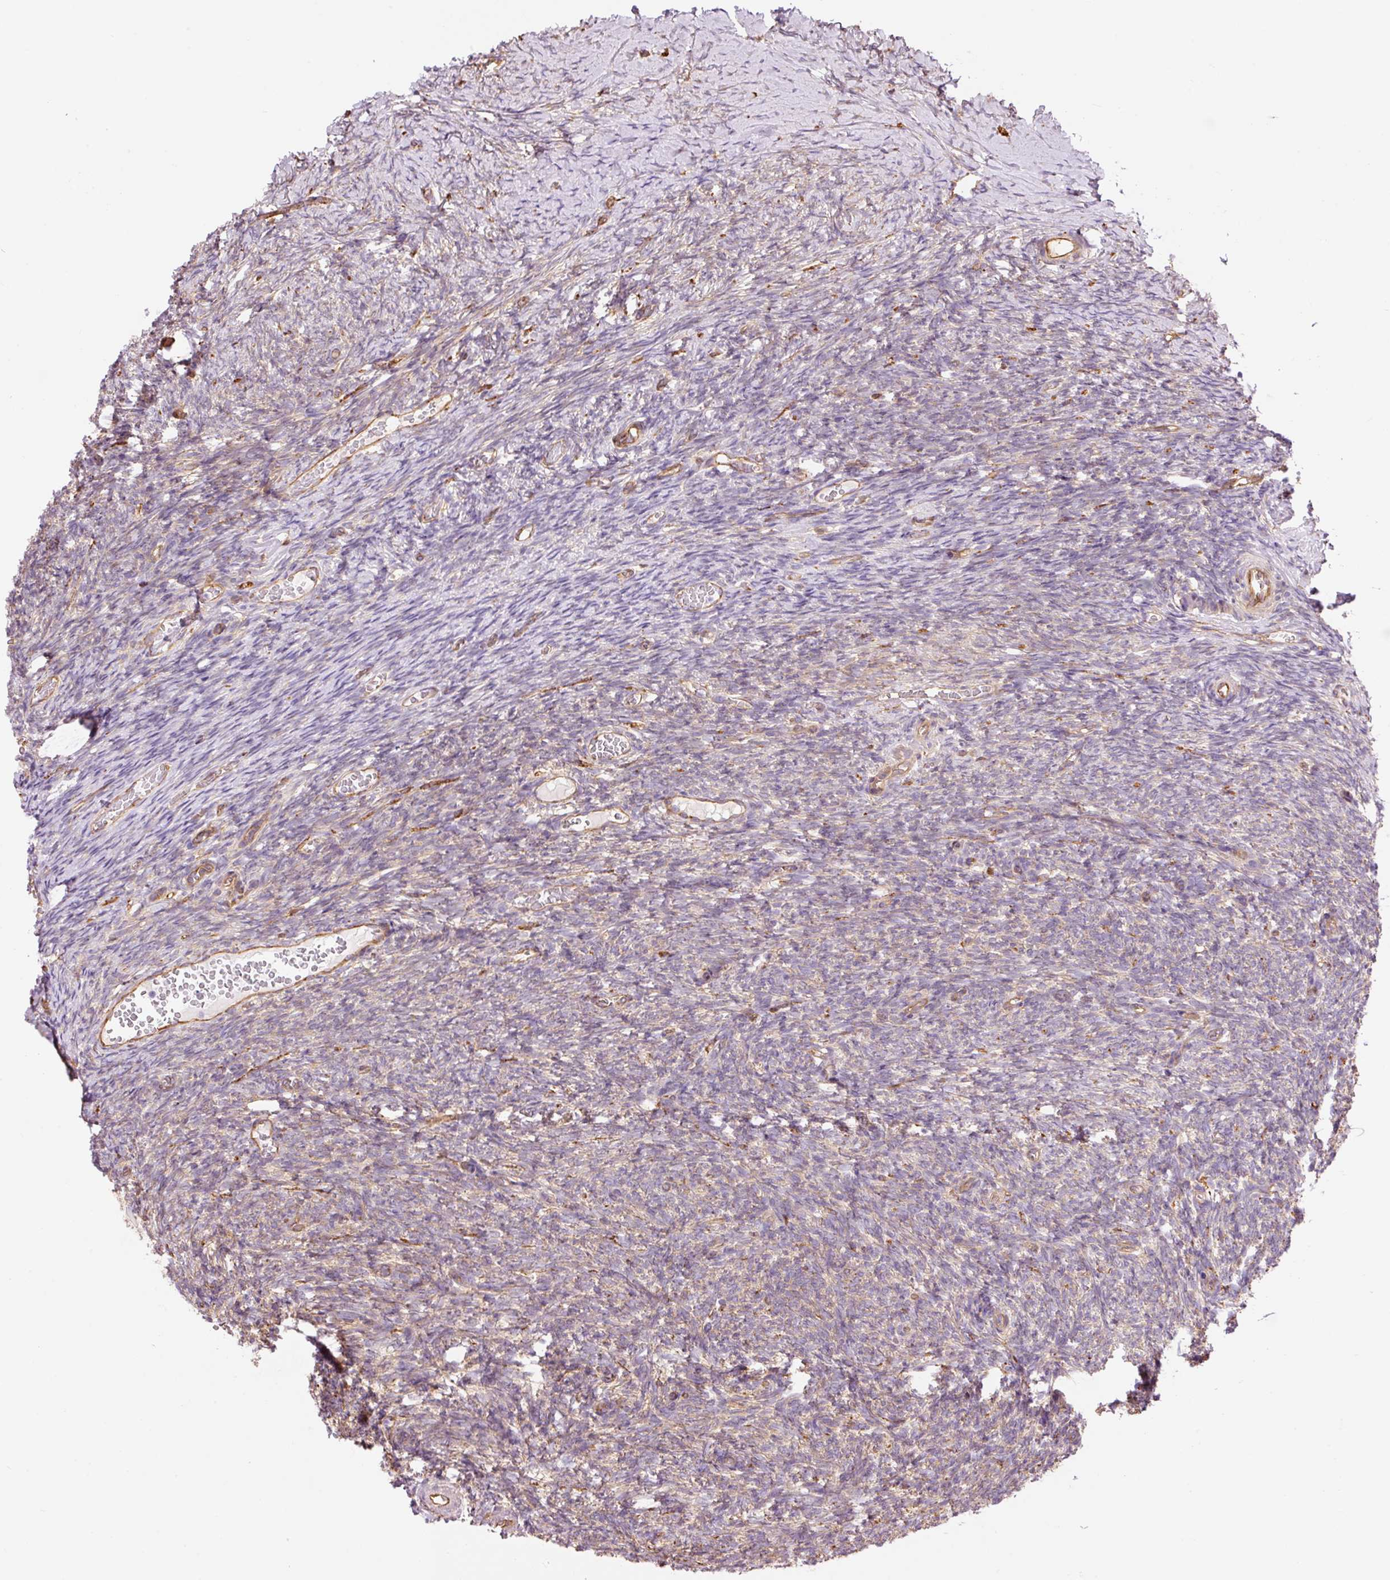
{"staining": {"intensity": "negative", "quantity": "none", "location": "none"}, "tissue": "ovary", "cell_type": "Ovarian stroma cells", "image_type": "normal", "snomed": [{"axis": "morphology", "description": "Normal tissue, NOS"}, {"axis": "topography", "description": "Ovary"}], "caption": "DAB (3,3'-diaminobenzidine) immunohistochemical staining of benign ovary exhibits no significant positivity in ovarian stroma cells.", "gene": "ENSG00000249624", "patient": {"sex": "female", "age": 39}}